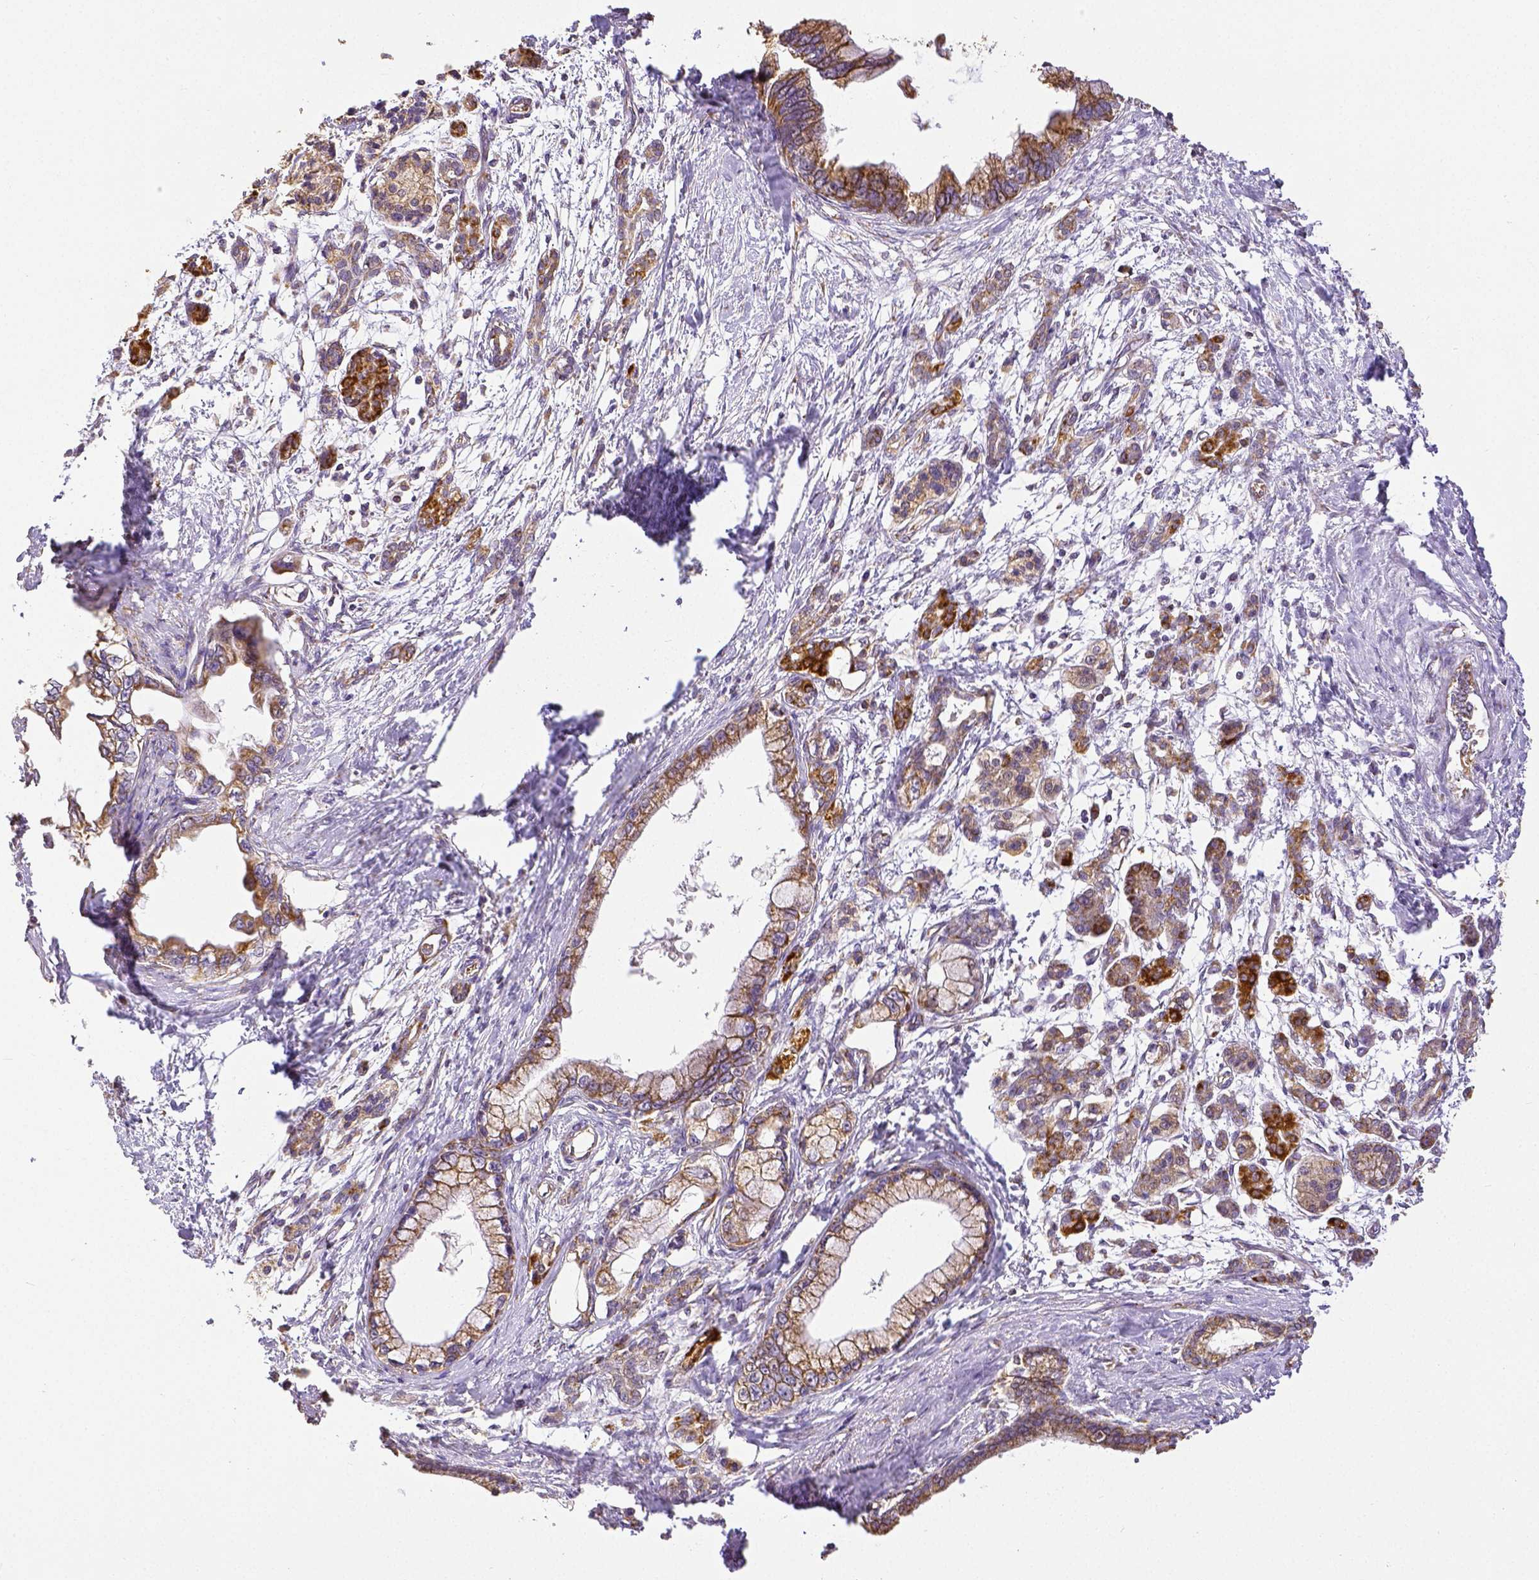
{"staining": {"intensity": "moderate", "quantity": ">75%", "location": "cytoplasmic/membranous"}, "tissue": "pancreatic cancer", "cell_type": "Tumor cells", "image_type": "cancer", "snomed": [{"axis": "morphology", "description": "Adenocarcinoma, NOS"}, {"axis": "topography", "description": "Pancreas"}], "caption": "Human pancreatic cancer (adenocarcinoma) stained with a protein marker shows moderate staining in tumor cells.", "gene": "SDHB", "patient": {"sex": "male", "age": 61}}